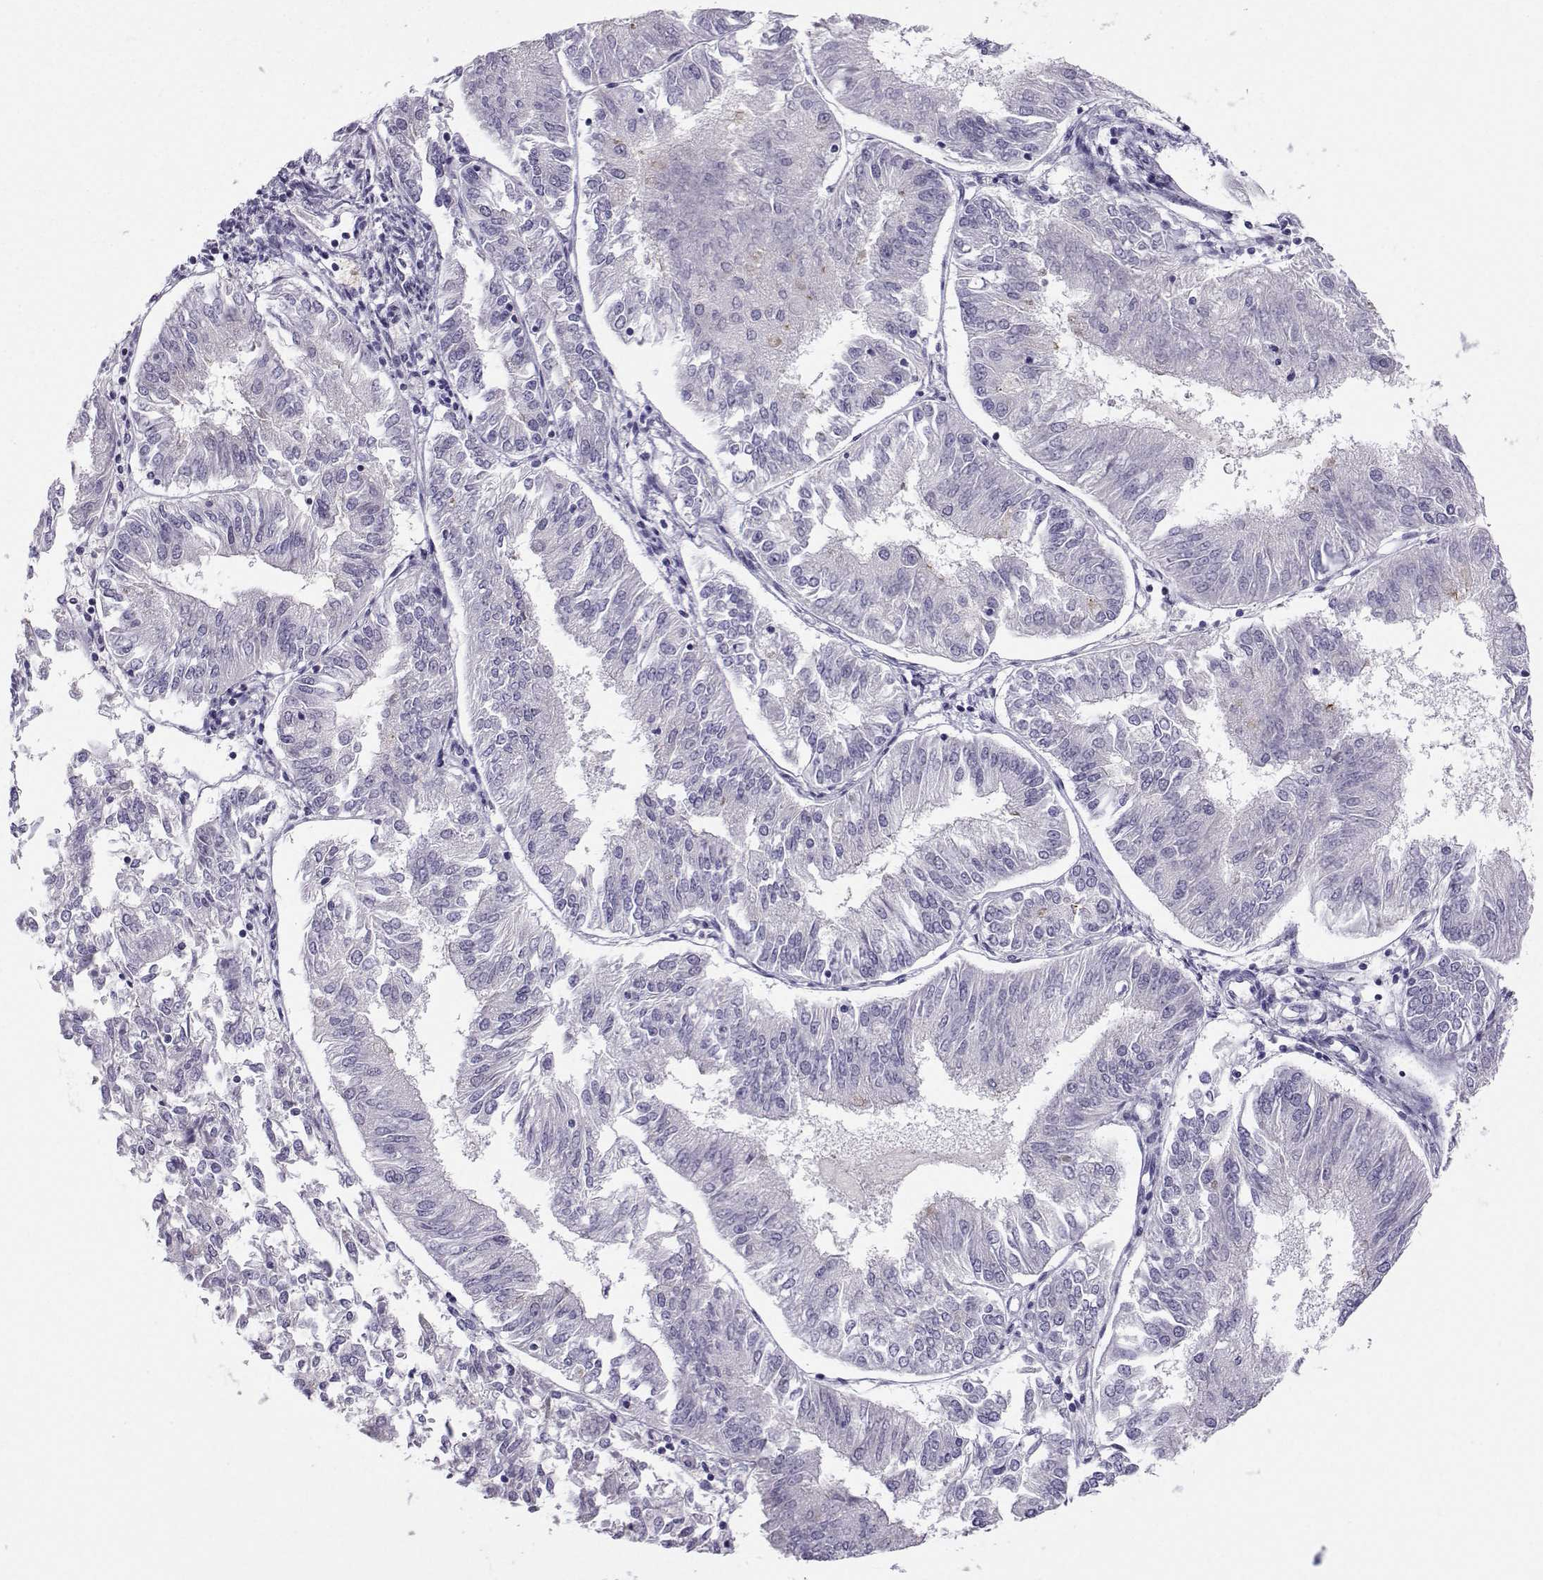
{"staining": {"intensity": "negative", "quantity": "none", "location": "none"}, "tissue": "endometrial cancer", "cell_type": "Tumor cells", "image_type": "cancer", "snomed": [{"axis": "morphology", "description": "Adenocarcinoma, NOS"}, {"axis": "topography", "description": "Endometrium"}], "caption": "DAB (3,3'-diaminobenzidine) immunohistochemical staining of adenocarcinoma (endometrial) displays no significant staining in tumor cells.", "gene": "ARMC2", "patient": {"sex": "female", "age": 58}}